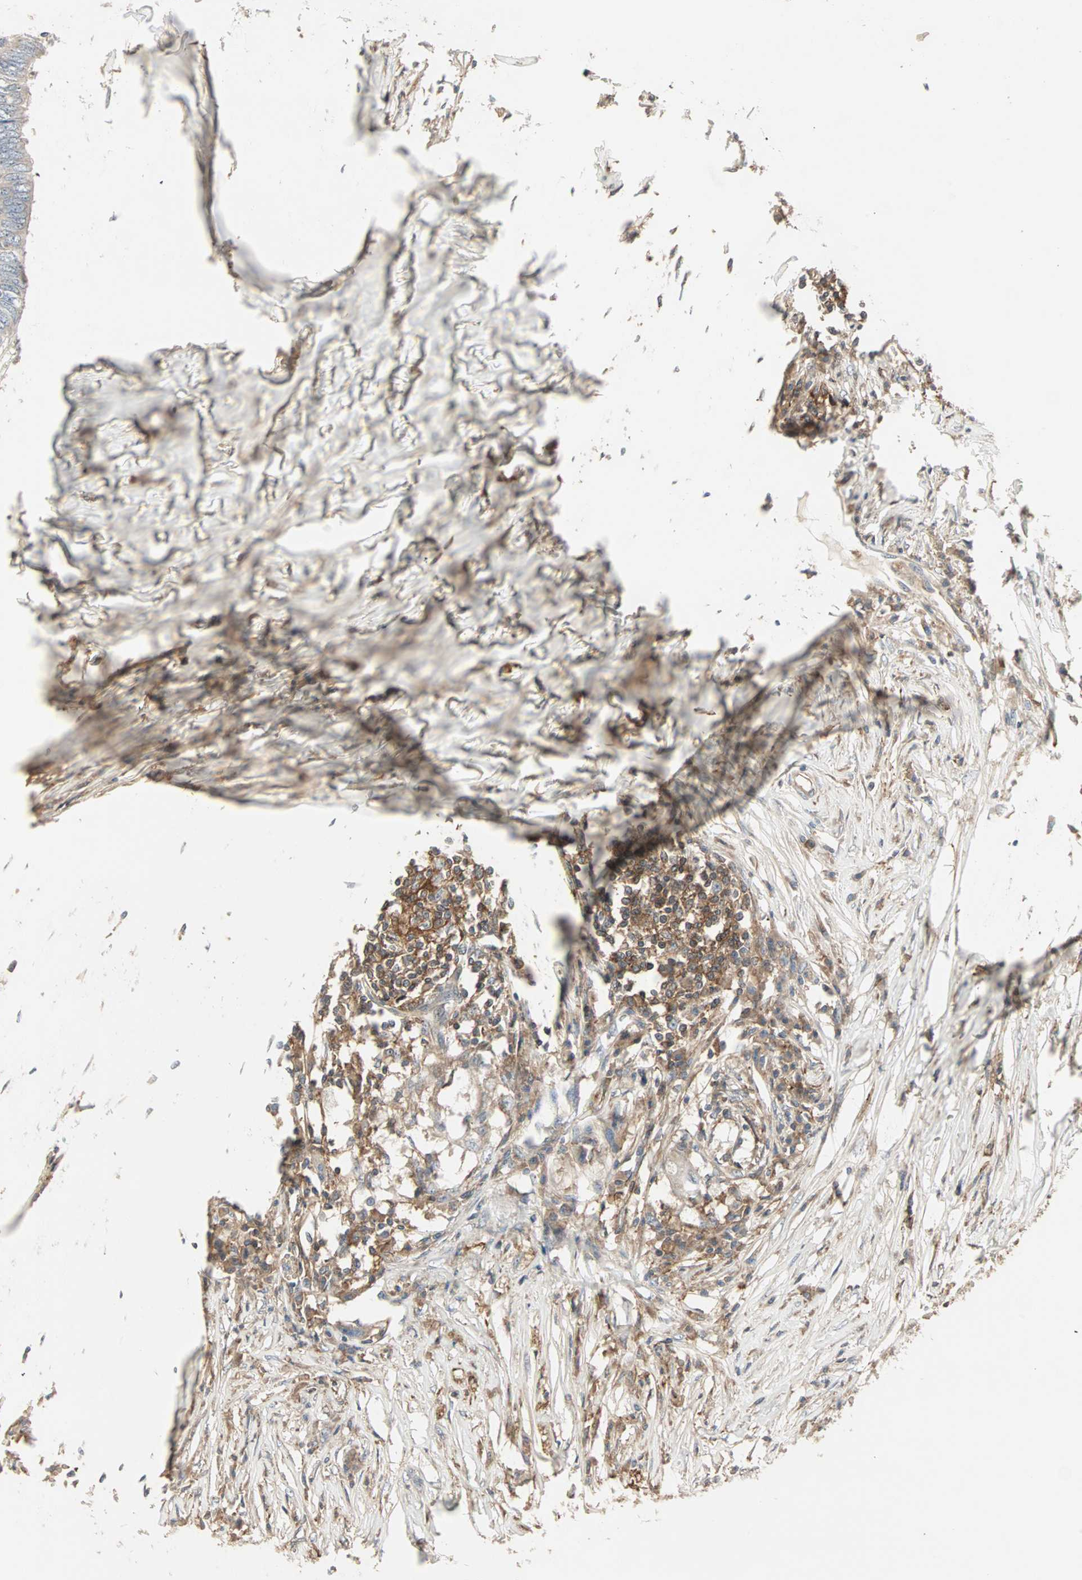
{"staining": {"intensity": "weak", "quantity": ">75%", "location": "cytoplasmic/membranous"}, "tissue": "colorectal cancer", "cell_type": "Tumor cells", "image_type": "cancer", "snomed": [{"axis": "morphology", "description": "Adenocarcinoma, NOS"}, {"axis": "topography", "description": "Colon"}], "caption": "Tumor cells show low levels of weak cytoplasmic/membranous expression in approximately >75% of cells in human colorectal adenocarcinoma. The staining was performed using DAB, with brown indicating positive protein expression. Nuclei are stained blue with hematoxylin.", "gene": "GNAI2", "patient": {"sex": "male", "age": 71}}